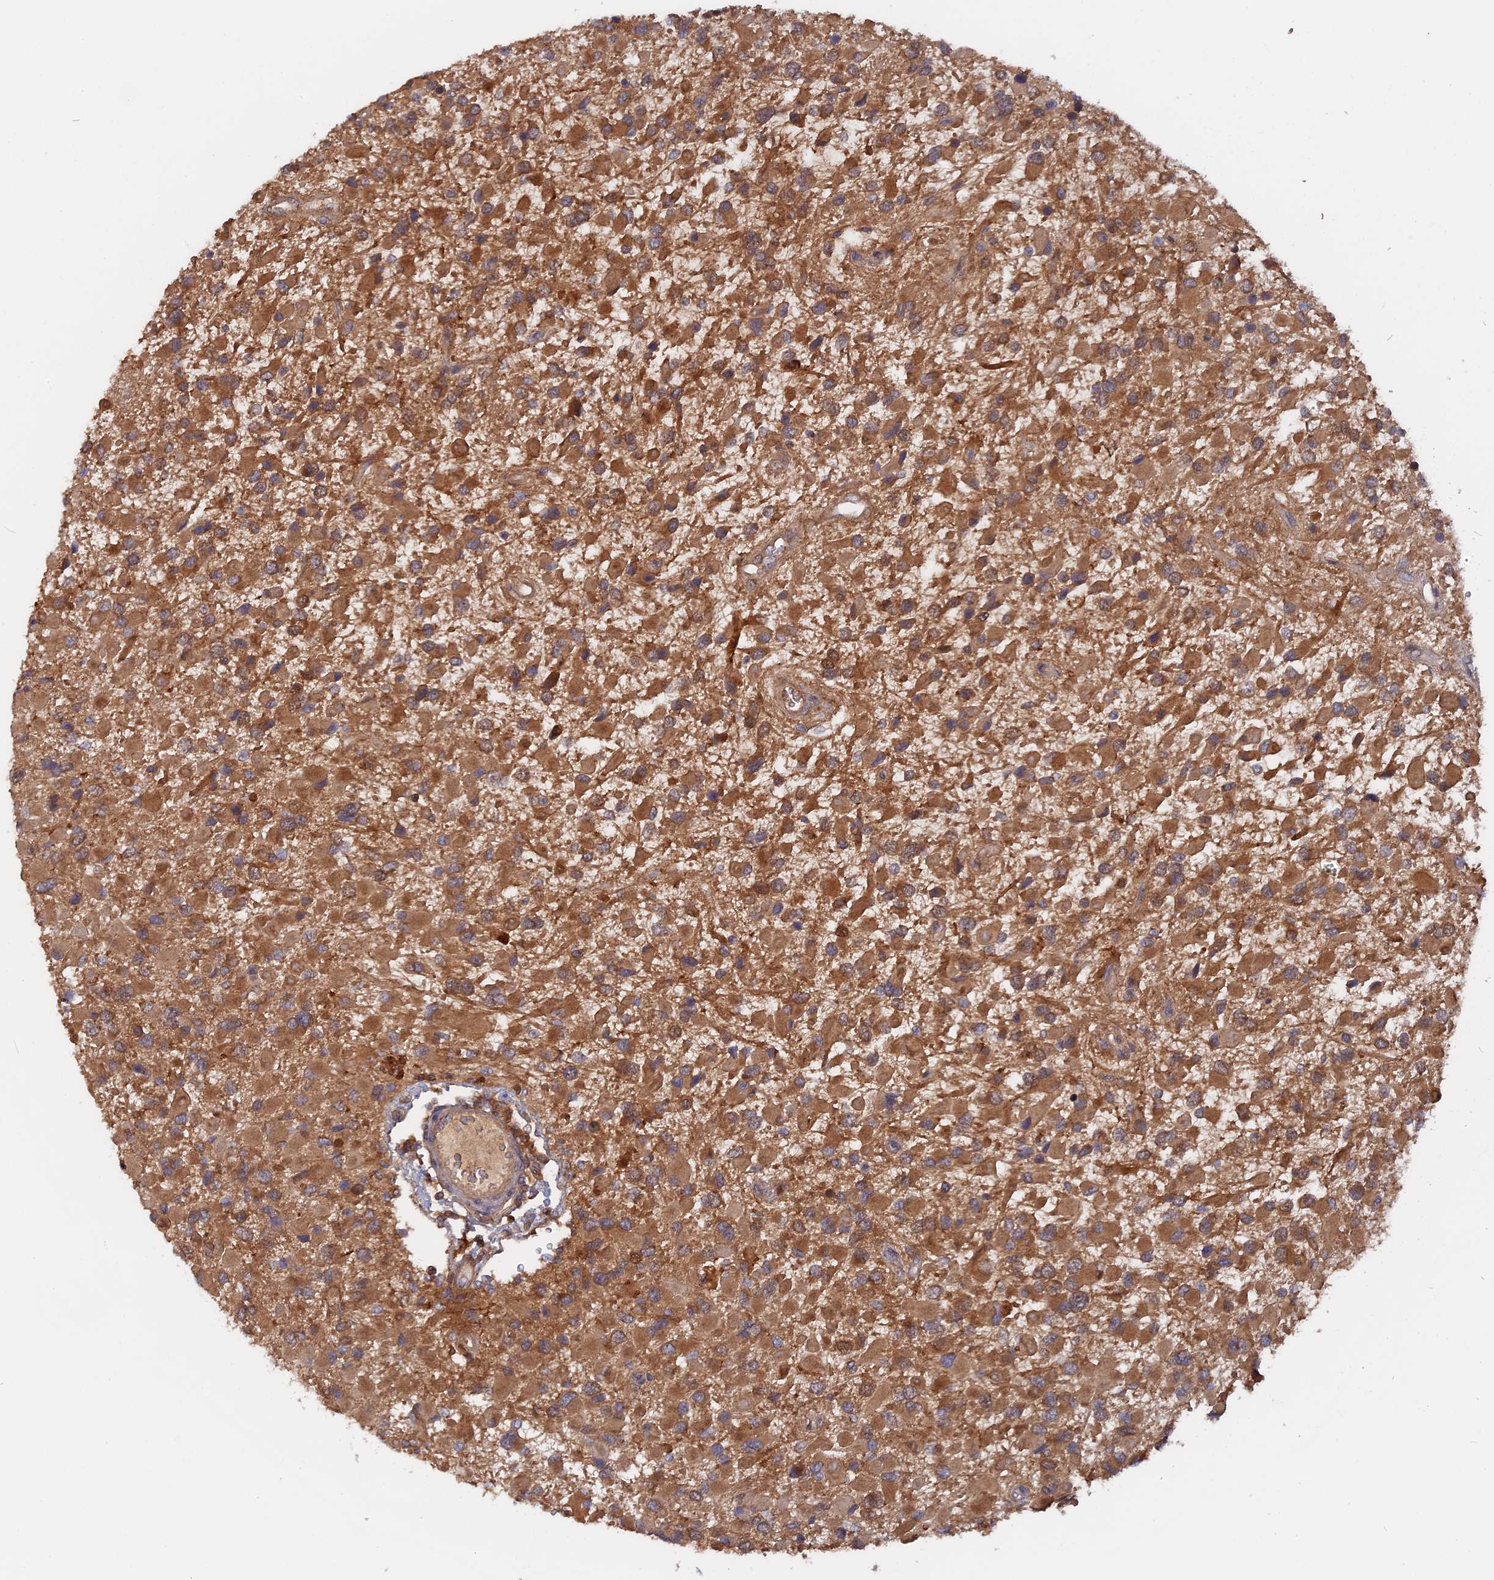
{"staining": {"intensity": "moderate", "quantity": ">75%", "location": "cytoplasmic/membranous"}, "tissue": "glioma", "cell_type": "Tumor cells", "image_type": "cancer", "snomed": [{"axis": "morphology", "description": "Glioma, malignant, High grade"}, {"axis": "topography", "description": "Brain"}], "caption": "Immunohistochemistry of high-grade glioma (malignant) exhibits medium levels of moderate cytoplasmic/membranous staining in about >75% of tumor cells. The protein is stained brown, and the nuclei are stained in blue (DAB IHC with brightfield microscopy, high magnification).", "gene": "BLVRA", "patient": {"sex": "male", "age": 53}}